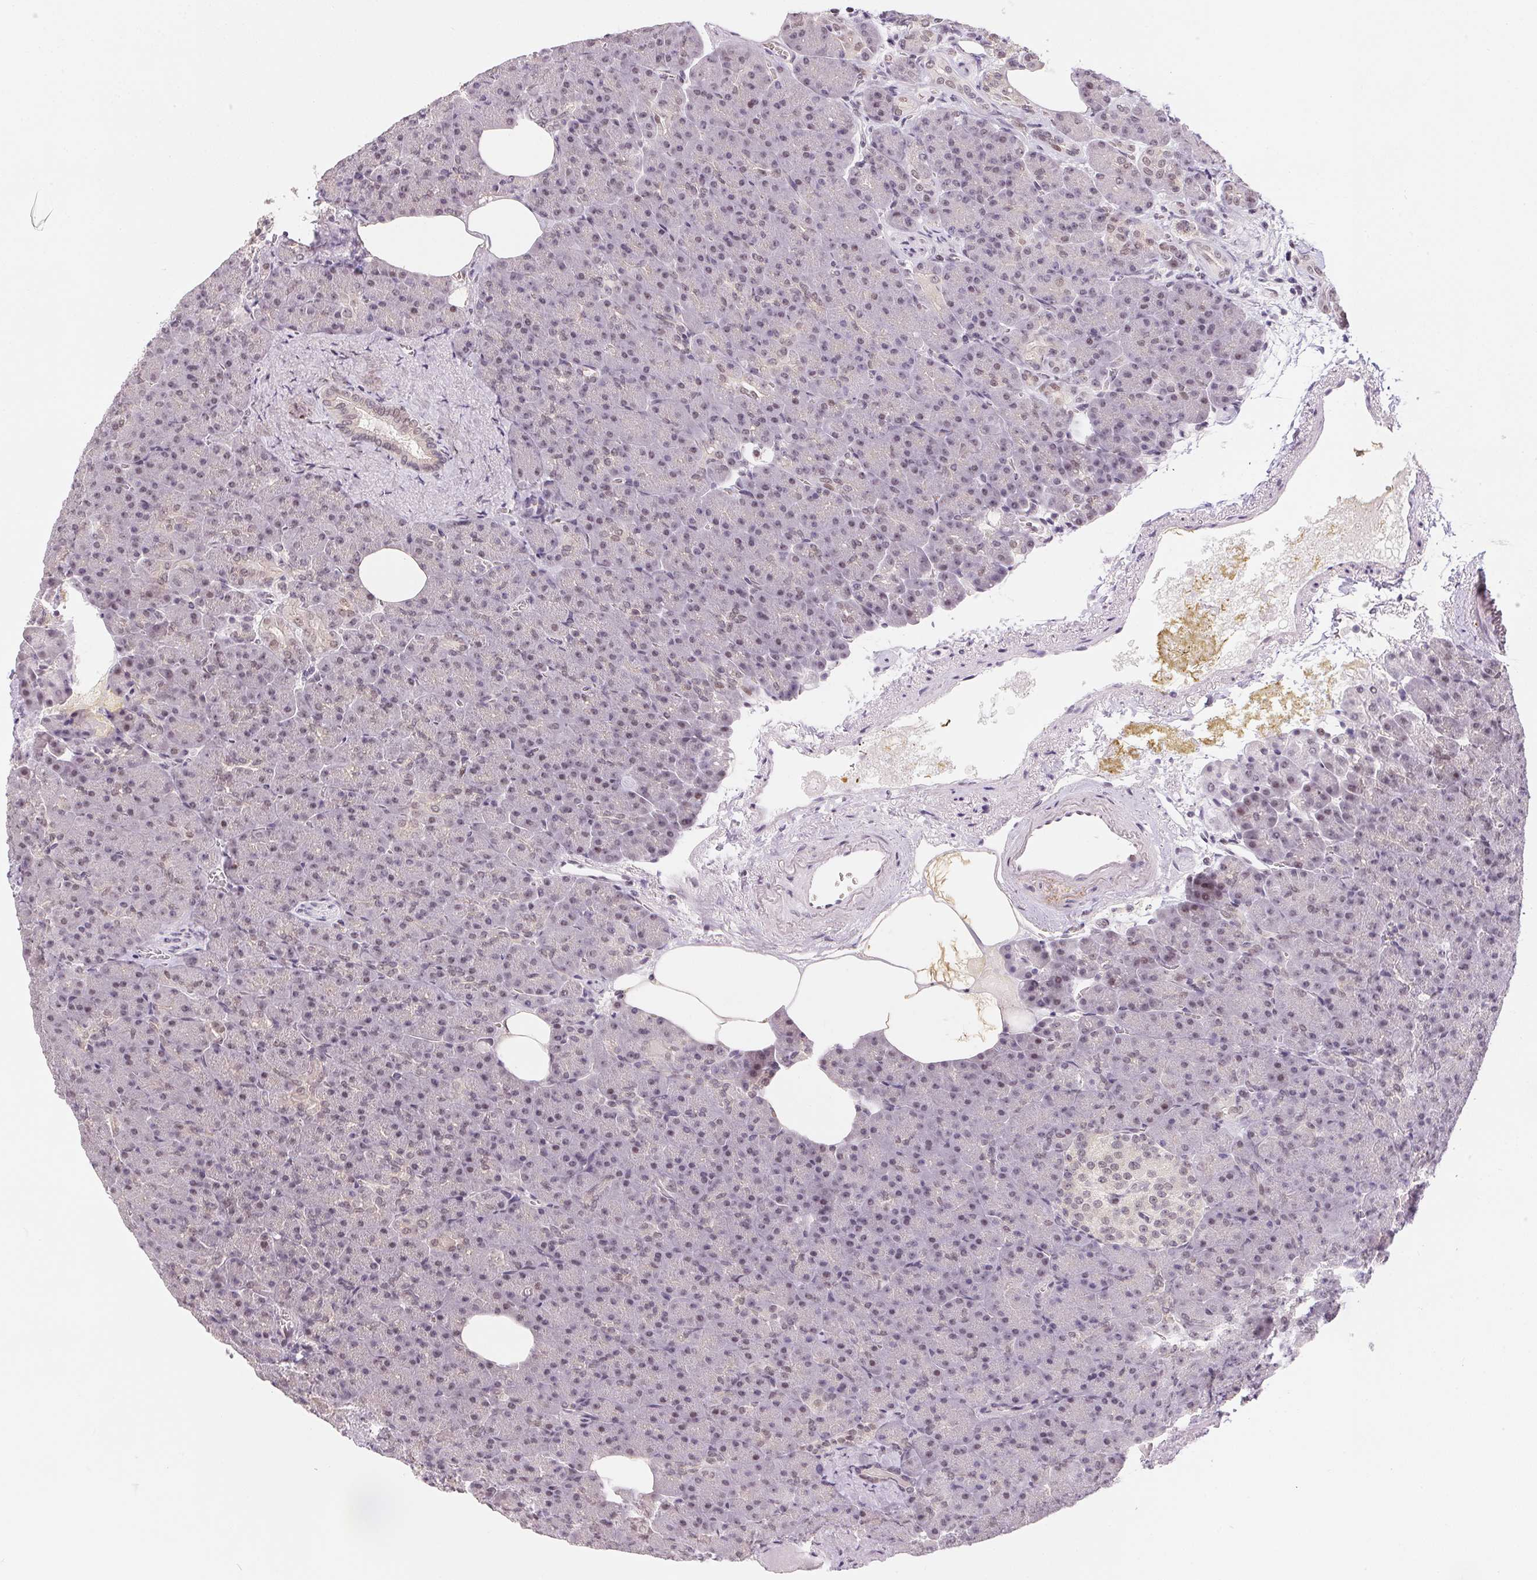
{"staining": {"intensity": "weak", "quantity": "<25%", "location": "nuclear"}, "tissue": "pancreas", "cell_type": "Exocrine glandular cells", "image_type": "normal", "snomed": [{"axis": "morphology", "description": "Normal tissue, NOS"}, {"axis": "topography", "description": "Pancreas"}], "caption": "Protein analysis of normal pancreas displays no significant staining in exocrine glandular cells.", "gene": "KDM4D", "patient": {"sex": "female", "age": 74}}